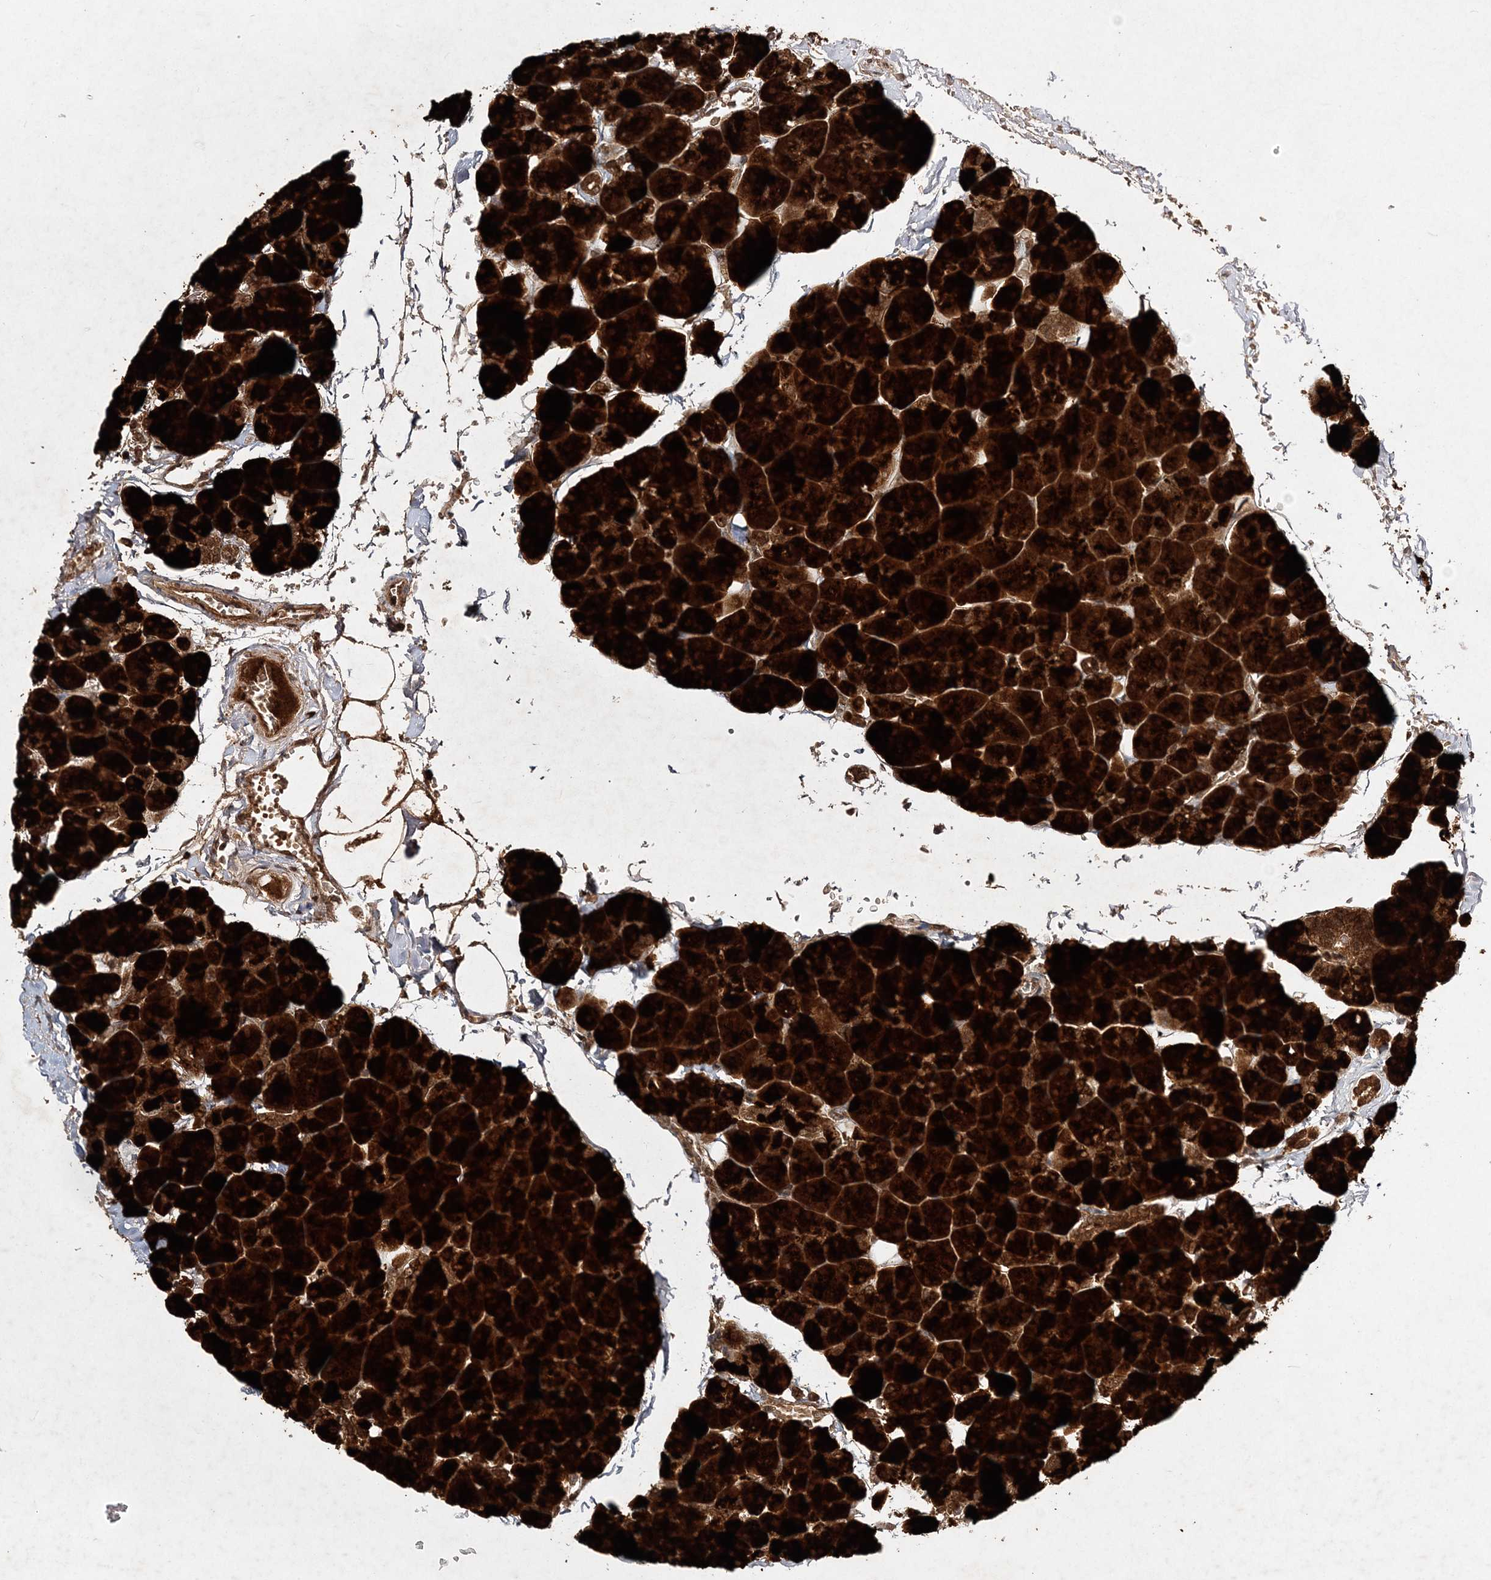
{"staining": {"intensity": "strong", "quantity": ">75%", "location": "cytoplasmic/membranous"}, "tissue": "pancreas", "cell_type": "Exocrine glandular cells", "image_type": "normal", "snomed": [{"axis": "morphology", "description": "Normal tissue, NOS"}, {"axis": "topography", "description": "Pancreas"}], "caption": "High-power microscopy captured an immunohistochemistry (IHC) photomicrograph of unremarkable pancreas, revealing strong cytoplasmic/membranous staining in approximately >75% of exocrine glandular cells. The staining is performed using DAB brown chromogen to label protein expression. The nuclei are counter-stained blue using hematoxylin.", "gene": "NIF3L1", "patient": {"sex": "male", "age": 35}}